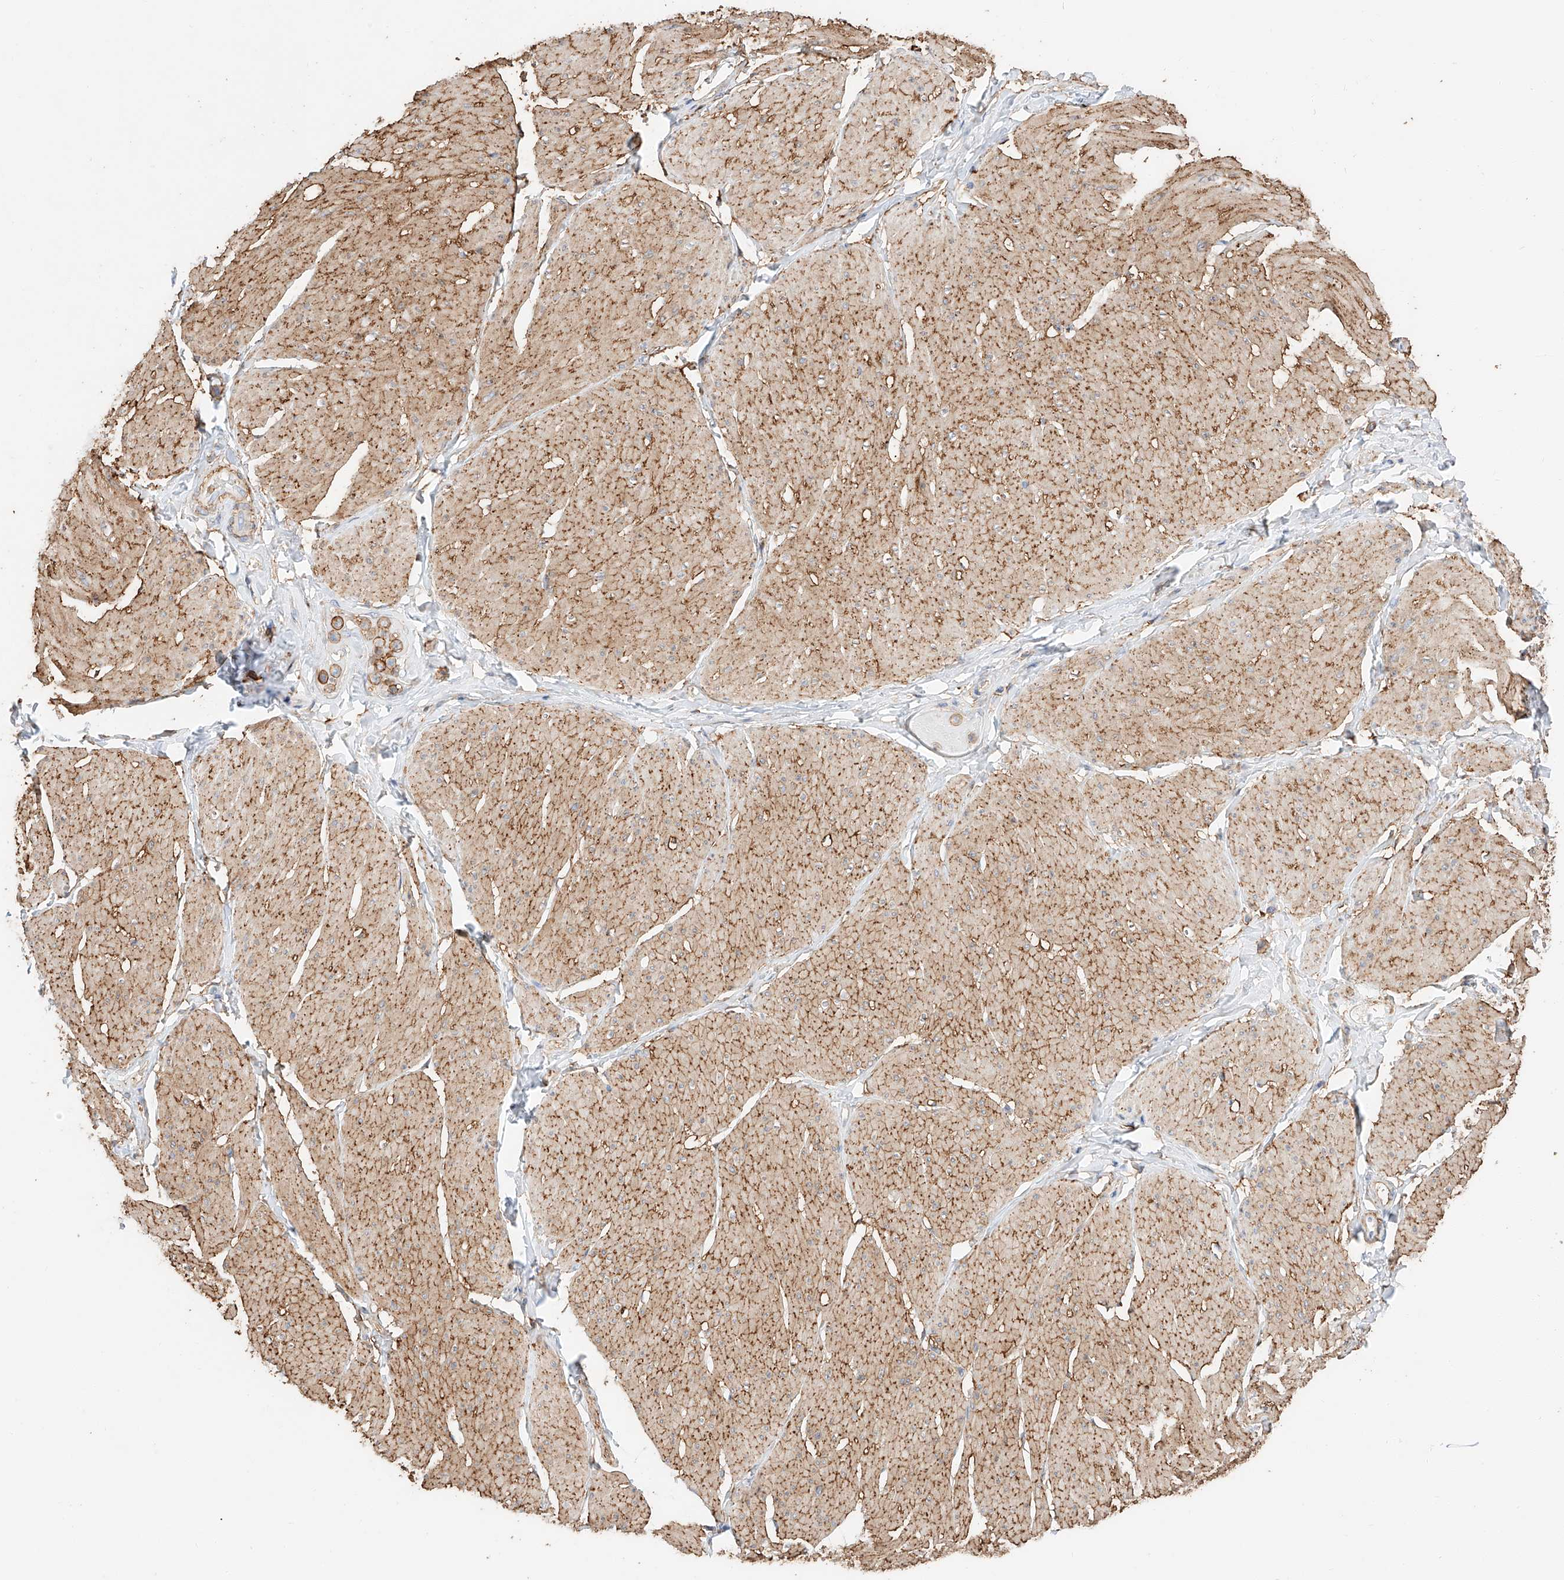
{"staining": {"intensity": "moderate", "quantity": ">75%", "location": "cytoplasmic/membranous"}, "tissue": "smooth muscle", "cell_type": "Smooth muscle cells", "image_type": "normal", "snomed": [{"axis": "morphology", "description": "Urothelial carcinoma, High grade"}, {"axis": "topography", "description": "Urinary bladder"}], "caption": "Protein staining by immunohistochemistry (IHC) shows moderate cytoplasmic/membranous staining in about >75% of smooth muscle cells in benign smooth muscle.", "gene": "WFS1", "patient": {"sex": "male", "age": 46}}